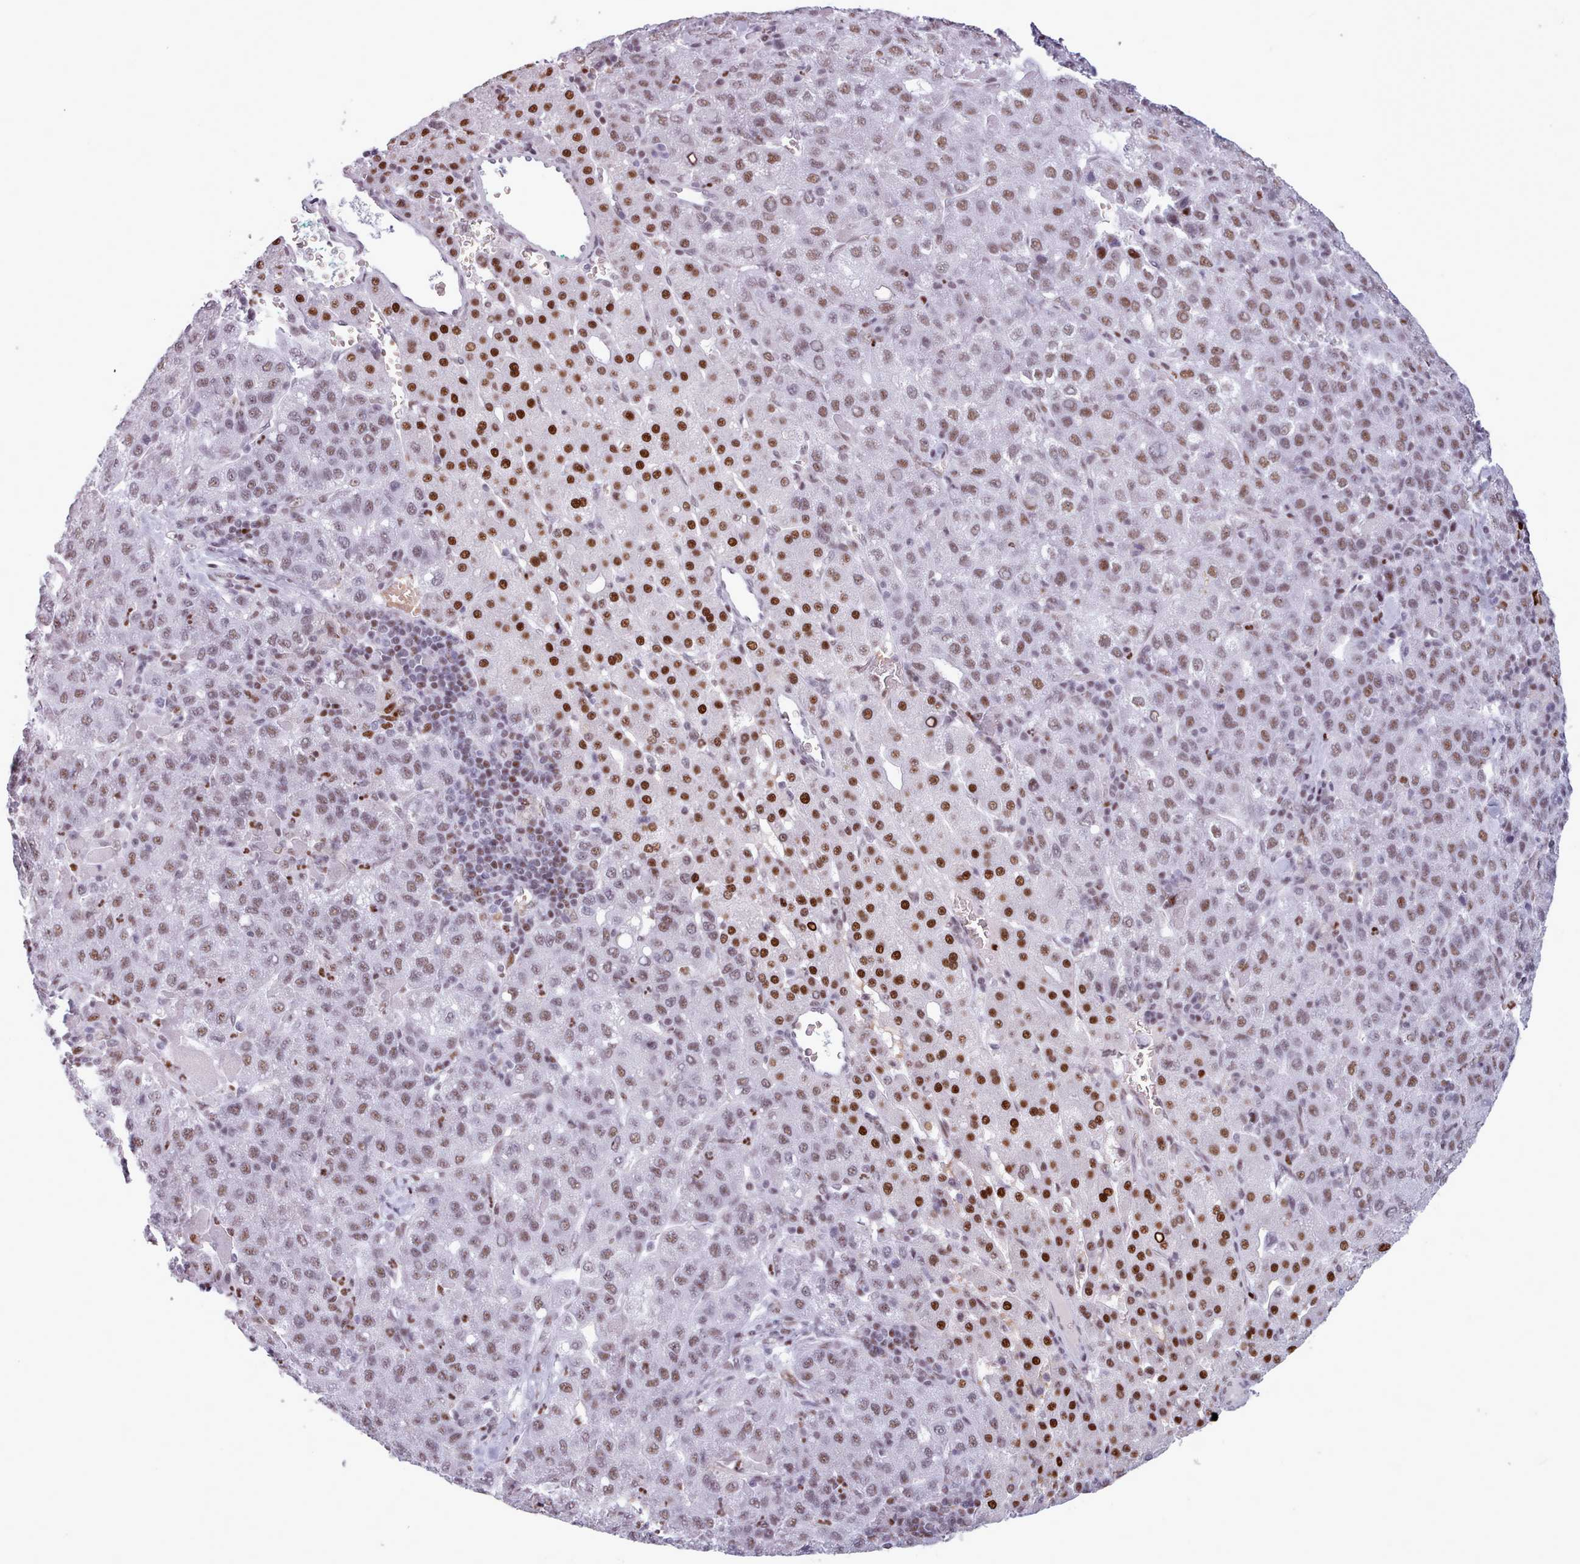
{"staining": {"intensity": "strong", "quantity": "25%-75%", "location": "nuclear"}, "tissue": "liver cancer", "cell_type": "Tumor cells", "image_type": "cancer", "snomed": [{"axis": "morphology", "description": "Carcinoma, Hepatocellular, NOS"}, {"axis": "topography", "description": "Liver"}], "caption": "Immunohistochemical staining of human hepatocellular carcinoma (liver) displays high levels of strong nuclear expression in approximately 25%-75% of tumor cells. (DAB (3,3'-diaminobenzidine) IHC with brightfield microscopy, high magnification).", "gene": "SRSF4", "patient": {"sex": "male", "age": 65}}